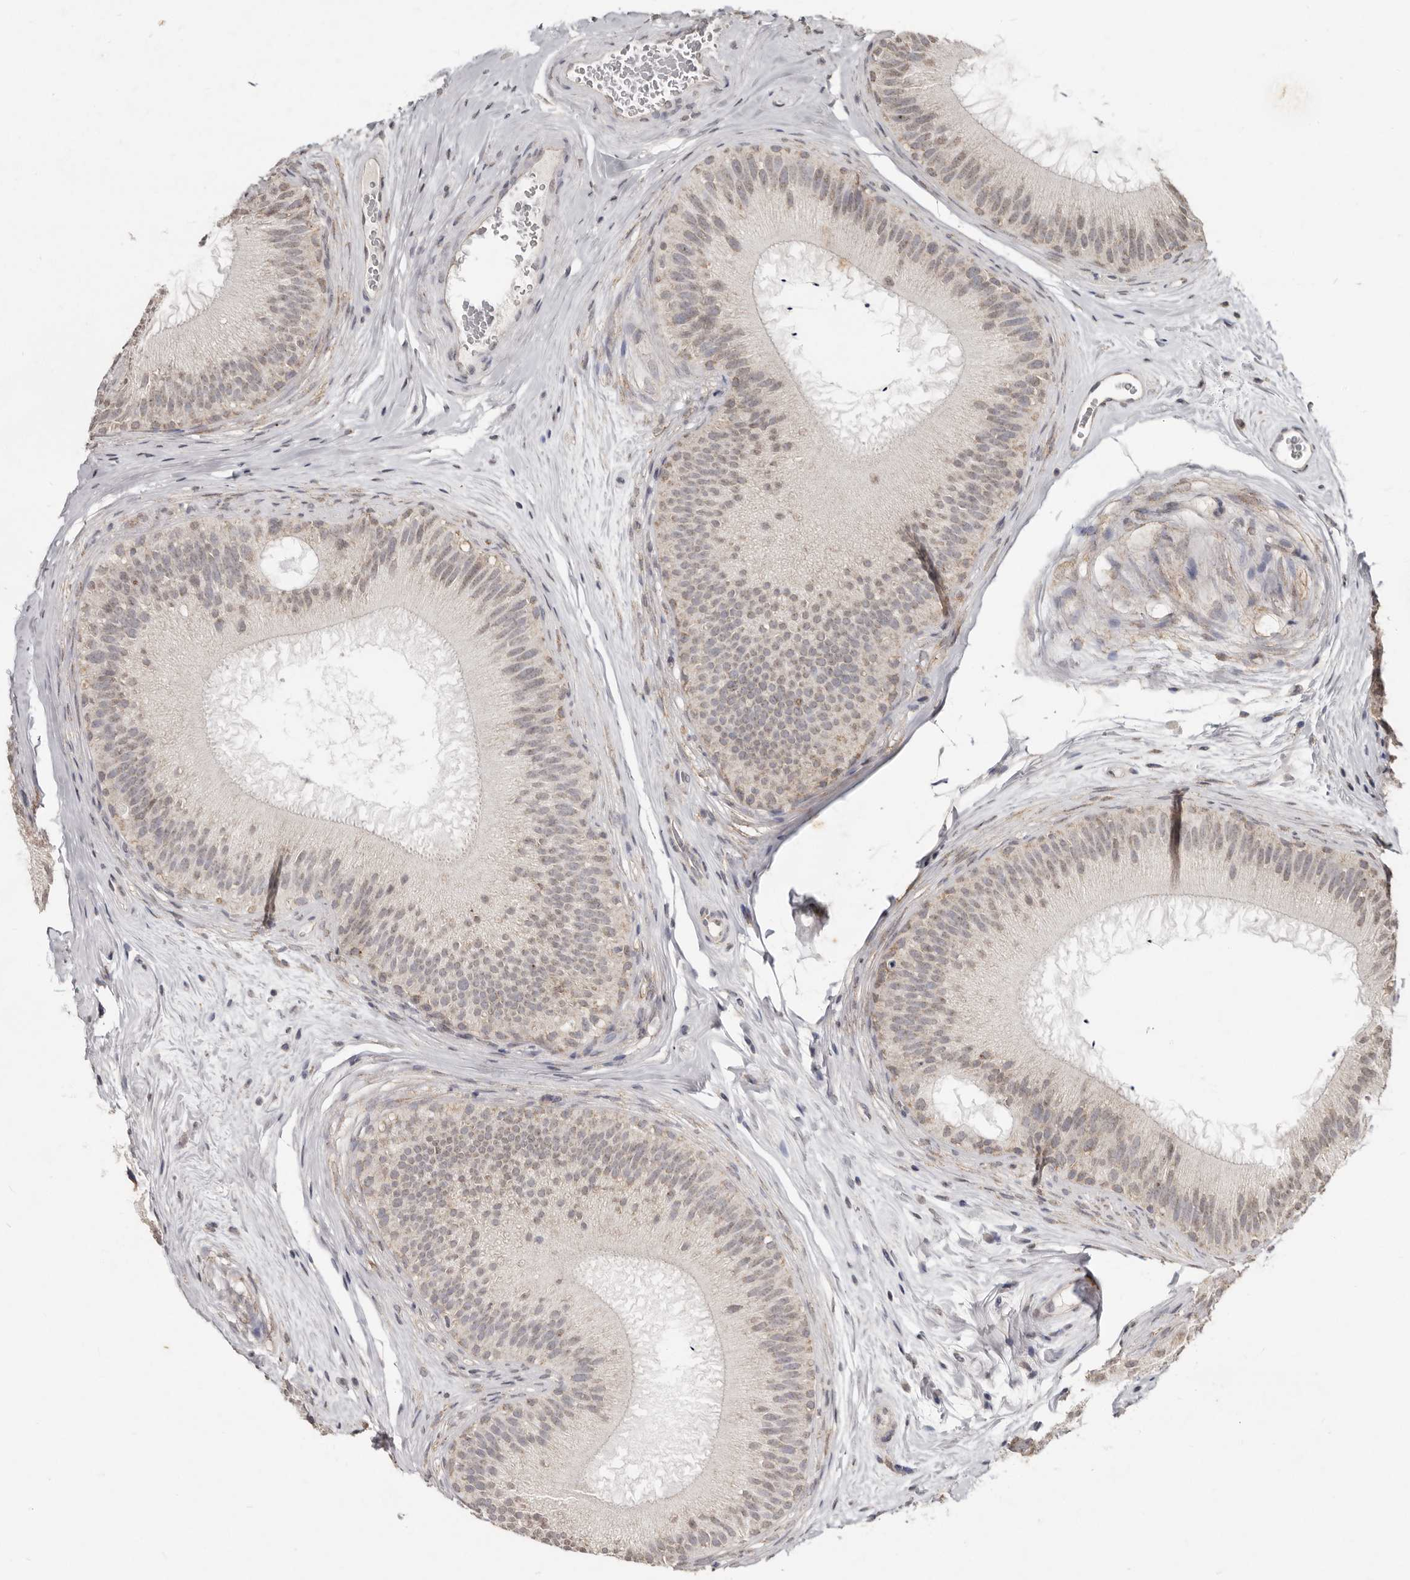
{"staining": {"intensity": "weak", "quantity": "25%-75%", "location": "nuclear"}, "tissue": "epididymis", "cell_type": "Glandular cells", "image_type": "normal", "snomed": [{"axis": "morphology", "description": "Normal tissue, NOS"}, {"axis": "topography", "description": "Epididymis"}], "caption": "Epididymis stained with a brown dye demonstrates weak nuclear positive positivity in about 25%-75% of glandular cells.", "gene": "LINGO2", "patient": {"sex": "male", "age": 45}}